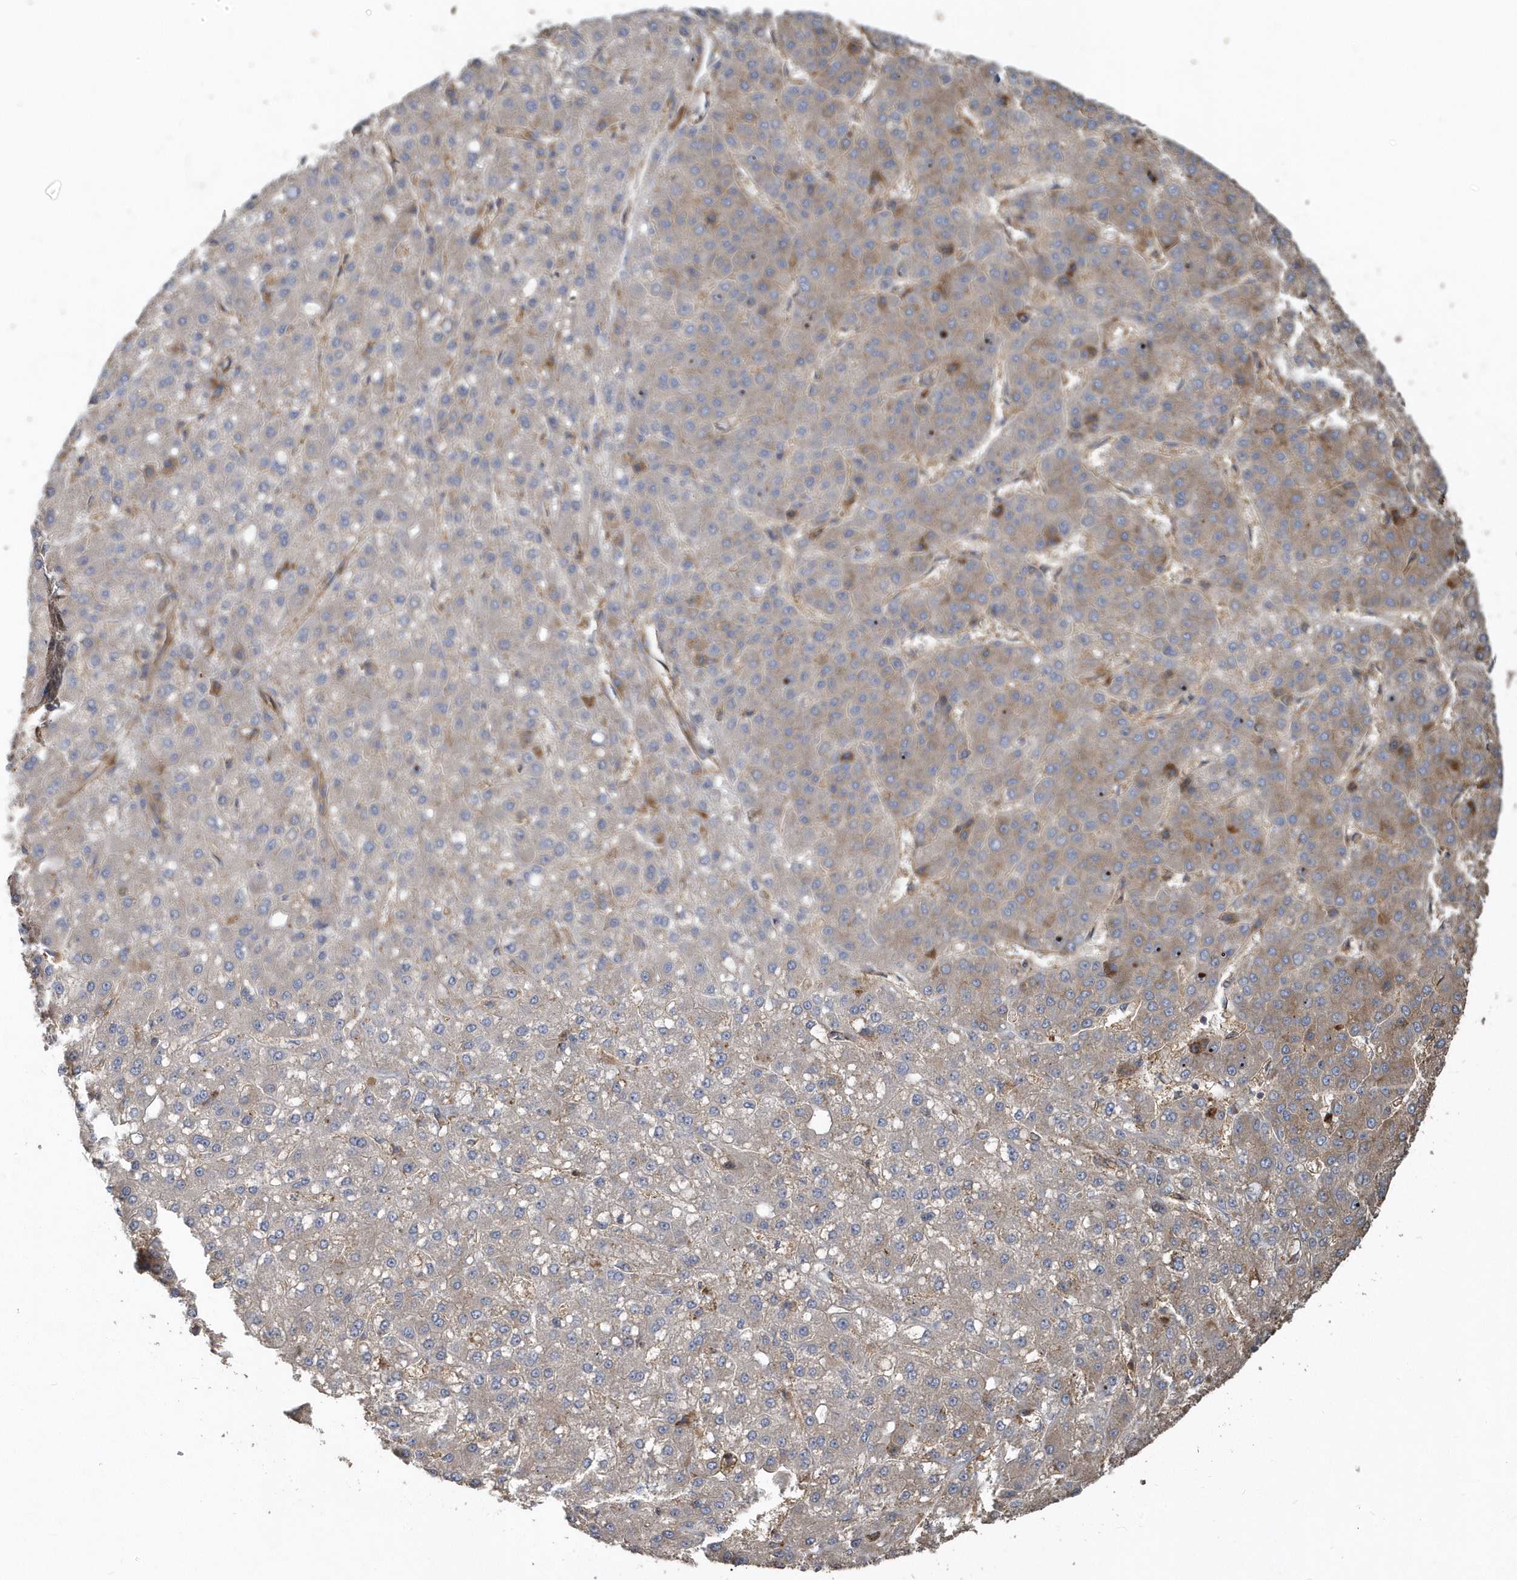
{"staining": {"intensity": "negative", "quantity": "none", "location": "none"}, "tissue": "liver cancer", "cell_type": "Tumor cells", "image_type": "cancer", "snomed": [{"axis": "morphology", "description": "Carcinoma, Hepatocellular, NOS"}, {"axis": "topography", "description": "Liver"}], "caption": "IHC micrograph of neoplastic tissue: human hepatocellular carcinoma (liver) stained with DAB (3,3'-diaminobenzidine) exhibits no significant protein staining in tumor cells.", "gene": "TRAIP", "patient": {"sex": "male", "age": 67}}